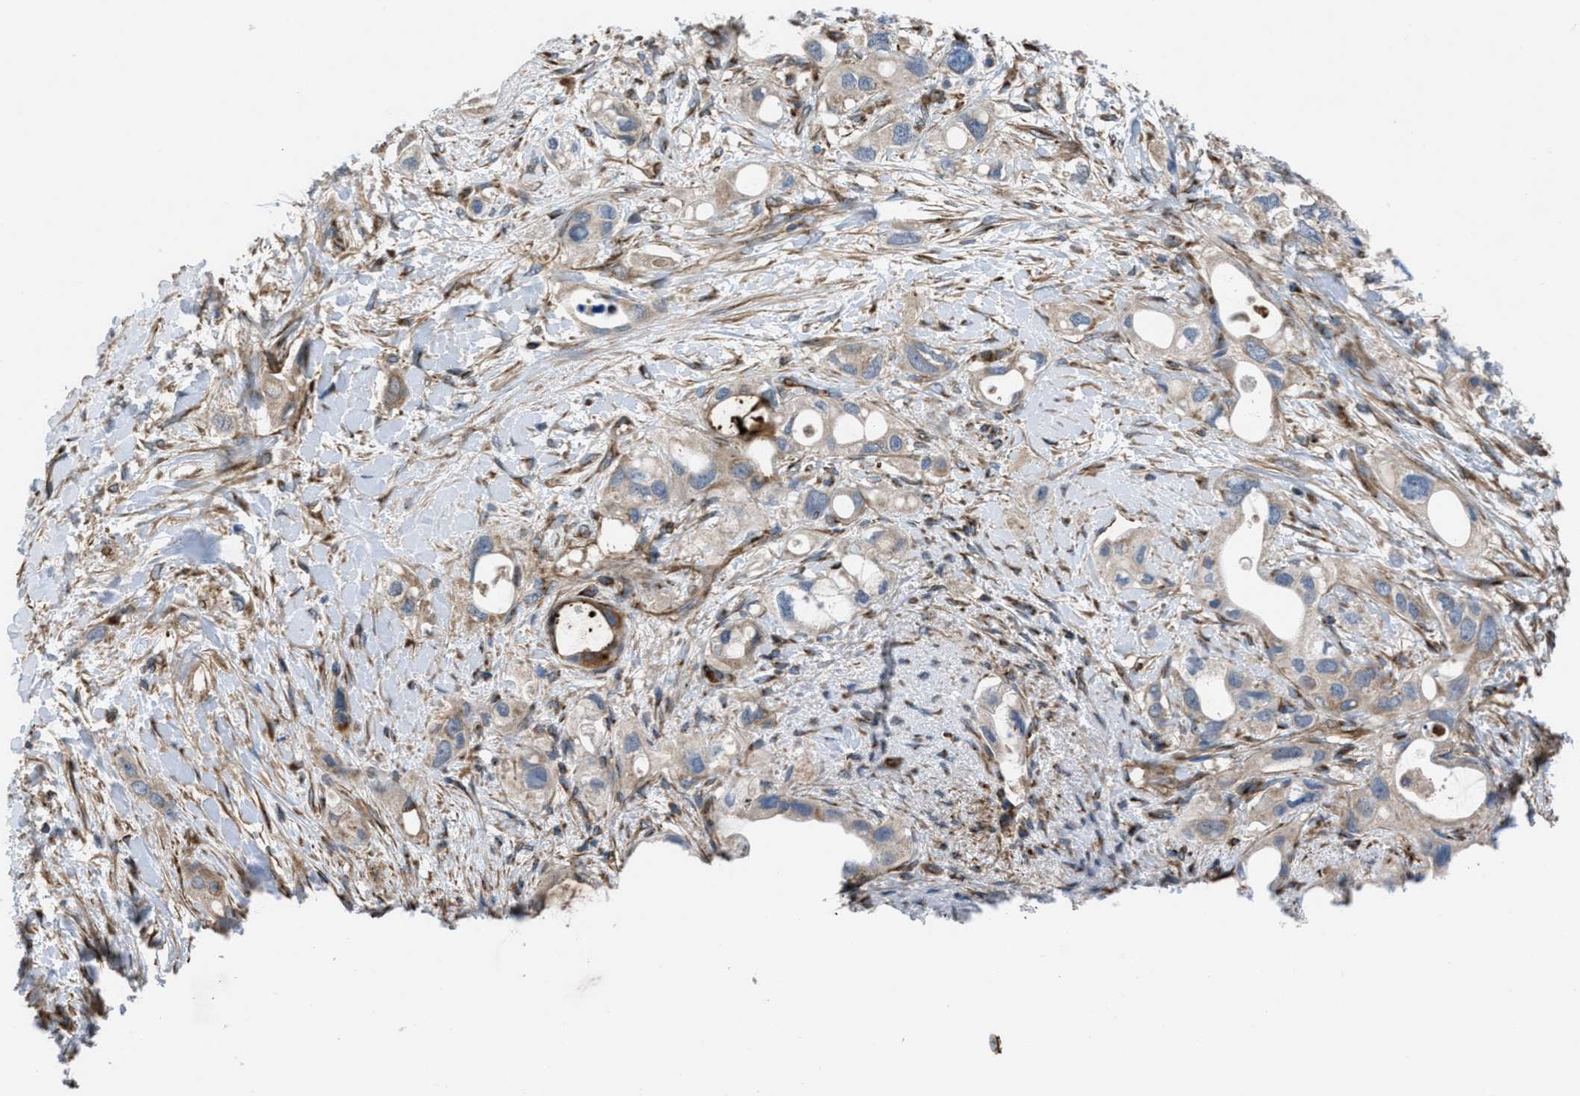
{"staining": {"intensity": "weak", "quantity": "25%-75%", "location": "cytoplasmic/membranous"}, "tissue": "pancreatic cancer", "cell_type": "Tumor cells", "image_type": "cancer", "snomed": [{"axis": "morphology", "description": "Adenocarcinoma, NOS"}, {"axis": "topography", "description": "Pancreas"}], "caption": "Adenocarcinoma (pancreatic) stained with immunohistochemistry (IHC) demonstrates weak cytoplasmic/membranous staining in about 25%-75% of tumor cells.", "gene": "SLC6A9", "patient": {"sex": "female", "age": 56}}